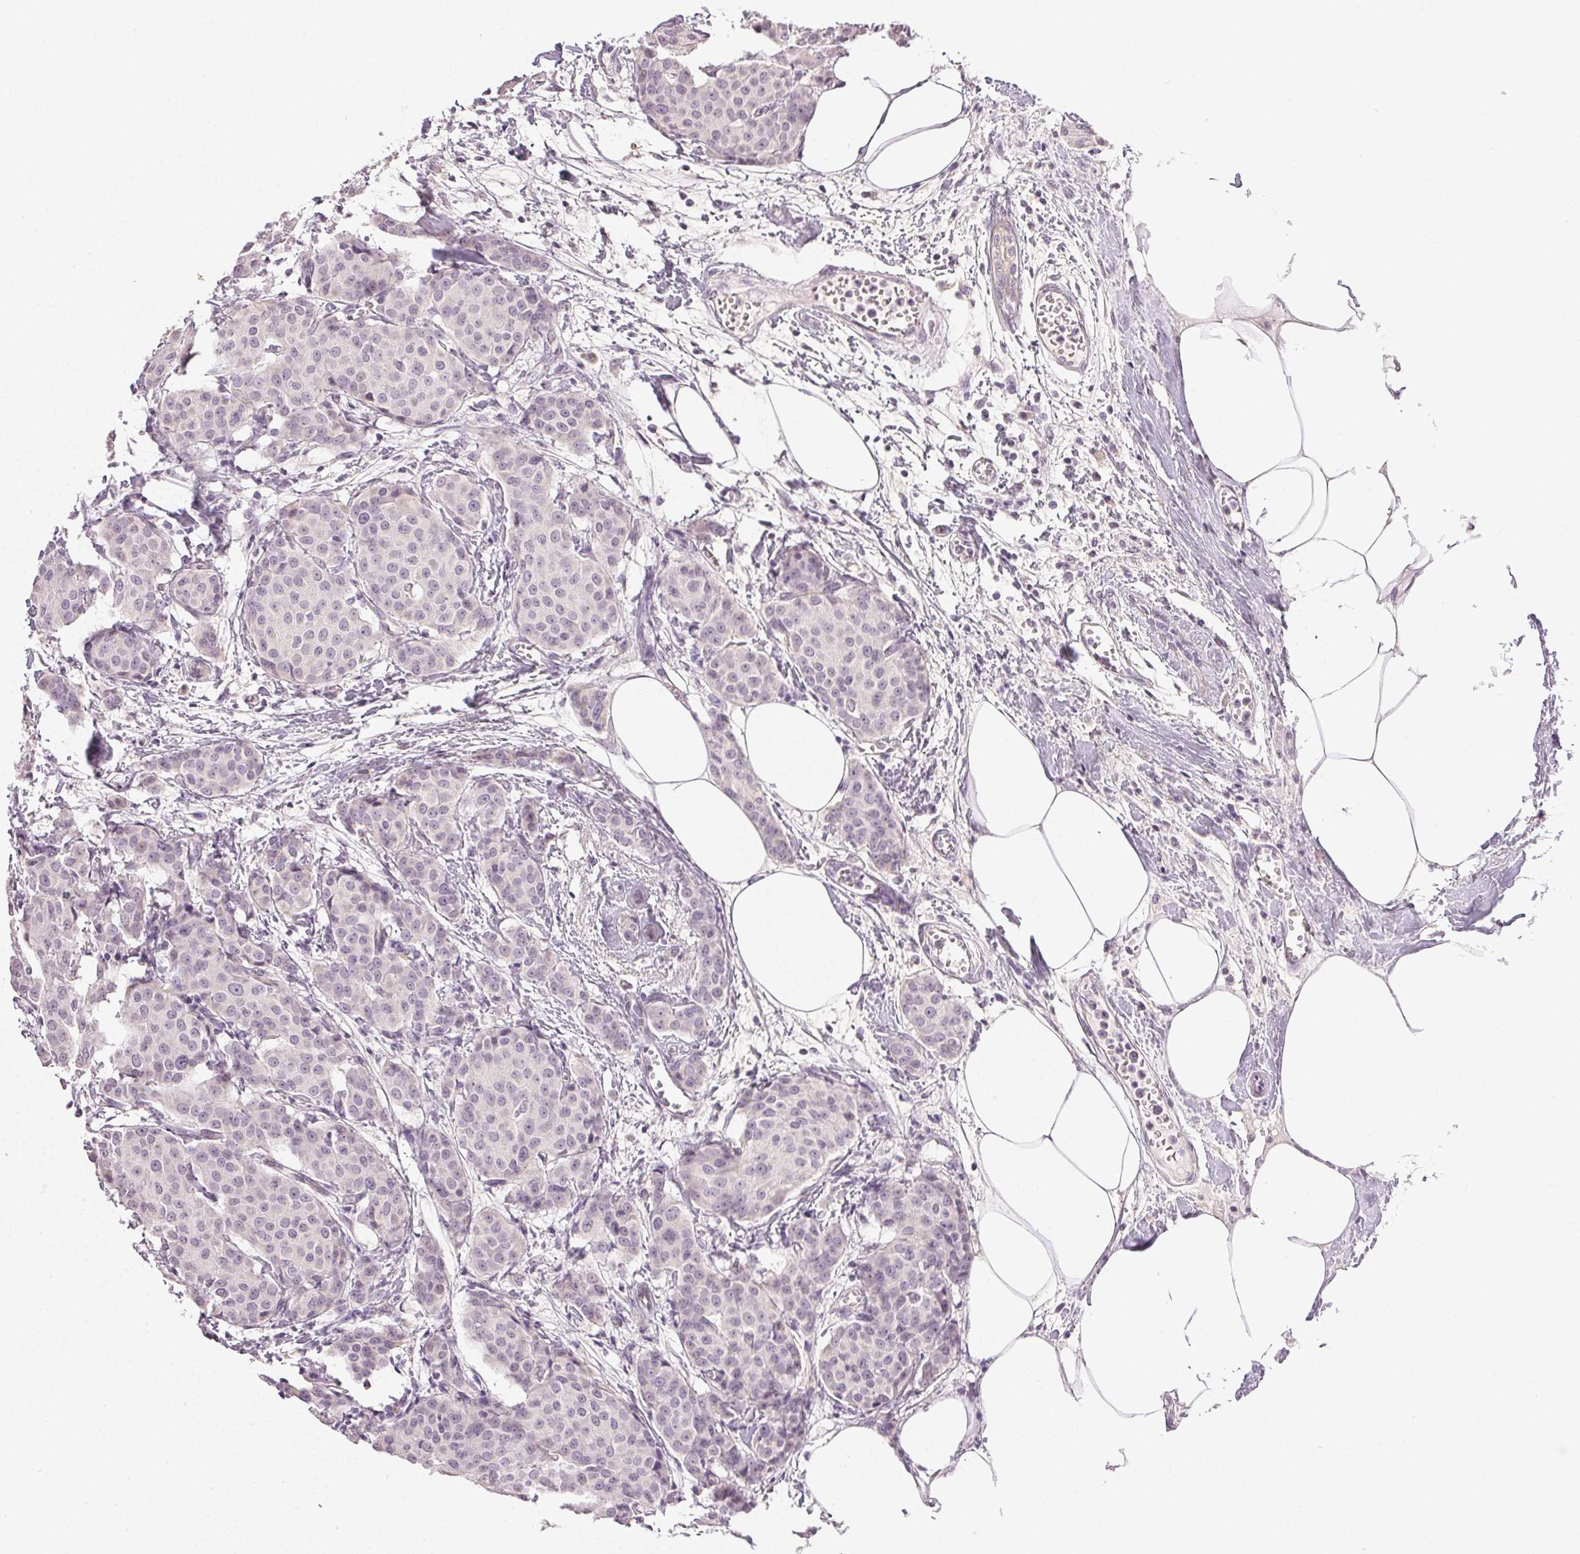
{"staining": {"intensity": "negative", "quantity": "none", "location": "none"}, "tissue": "breast cancer", "cell_type": "Tumor cells", "image_type": "cancer", "snomed": [{"axis": "morphology", "description": "Duct carcinoma"}, {"axis": "topography", "description": "Breast"}], "caption": "Immunohistochemistry (IHC) of human breast invasive ductal carcinoma exhibits no expression in tumor cells. The staining was performed using DAB (3,3'-diaminobenzidine) to visualize the protein expression in brown, while the nuclei were stained in blue with hematoxylin (Magnification: 20x).", "gene": "PLCB1", "patient": {"sex": "female", "age": 91}}